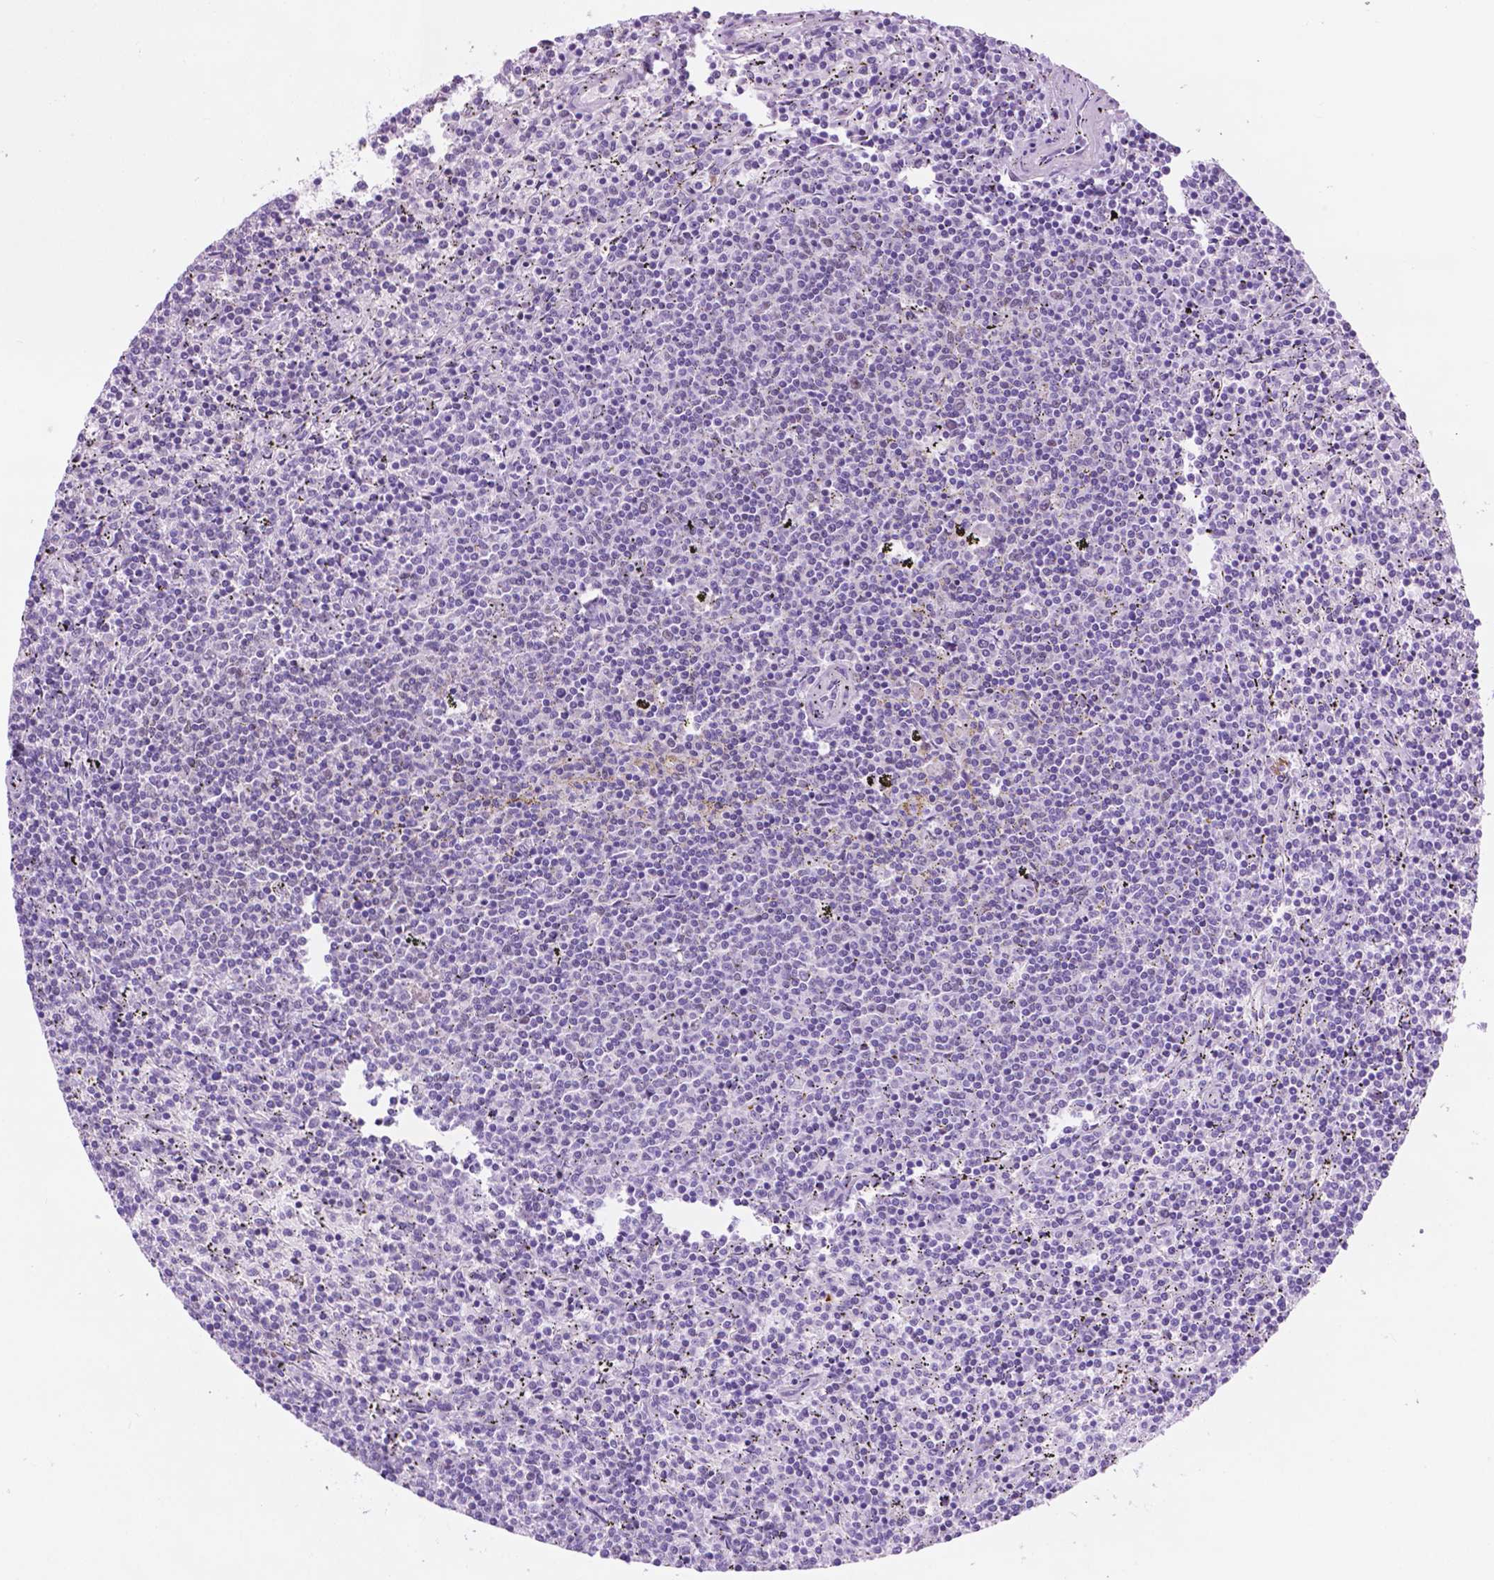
{"staining": {"intensity": "negative", "quantity": "none", "location": "none"}, "tissue": "lymphoma", "cell_type": "Tumor cells", "image_type": "cancer", "snomed": [{"axis": "morphology", "description": "Malignant lymphoma, non-Hodgkin's type, Low grade"}, {"axis": "topography", "description": "Spleen"}], "caption": "IHC photomicrograph of neoplastic tissue: human malignant lymphoma, non-Hodgkin's type (low-grade) stained with DAB shows no significant protein expression in tumor cells.", "gene": "ACY3", "patient": {"sex": "female", "age": 50}}